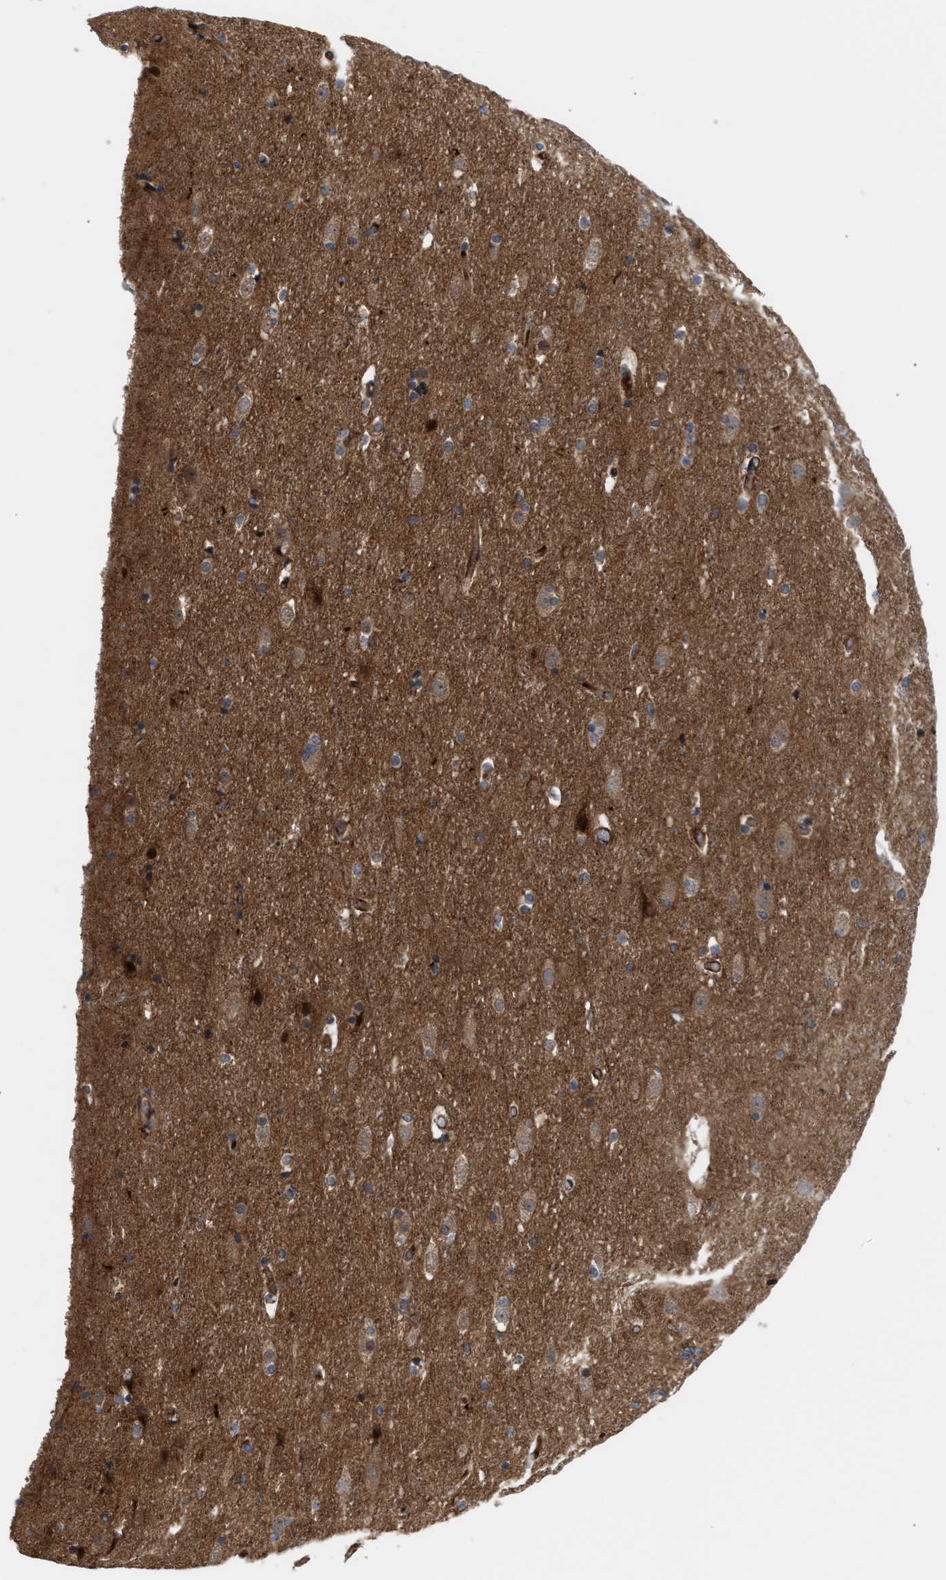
{"staining": {"intensity": "moderate", "quantity": "25%-75%", "location": "cytoplasmic/membranous"}, "tissue": "cerebral cortex", "cell_type": "Endothelial cells", "image_type": "normal", "snomed": [{"axis": "morphology", "description": "Normal tissue, NOS"}, {"axis": "topography", "description": "Cerebral cortex"}], "caption": "Protein expression analysis of benign cerebral cortex demonstrates moderate cytoplasmic/membranous expression in approximately 25%-75% of endothelial cells.", "gene": "STAU1", "patient": {"sex": "male", "age": 45}}